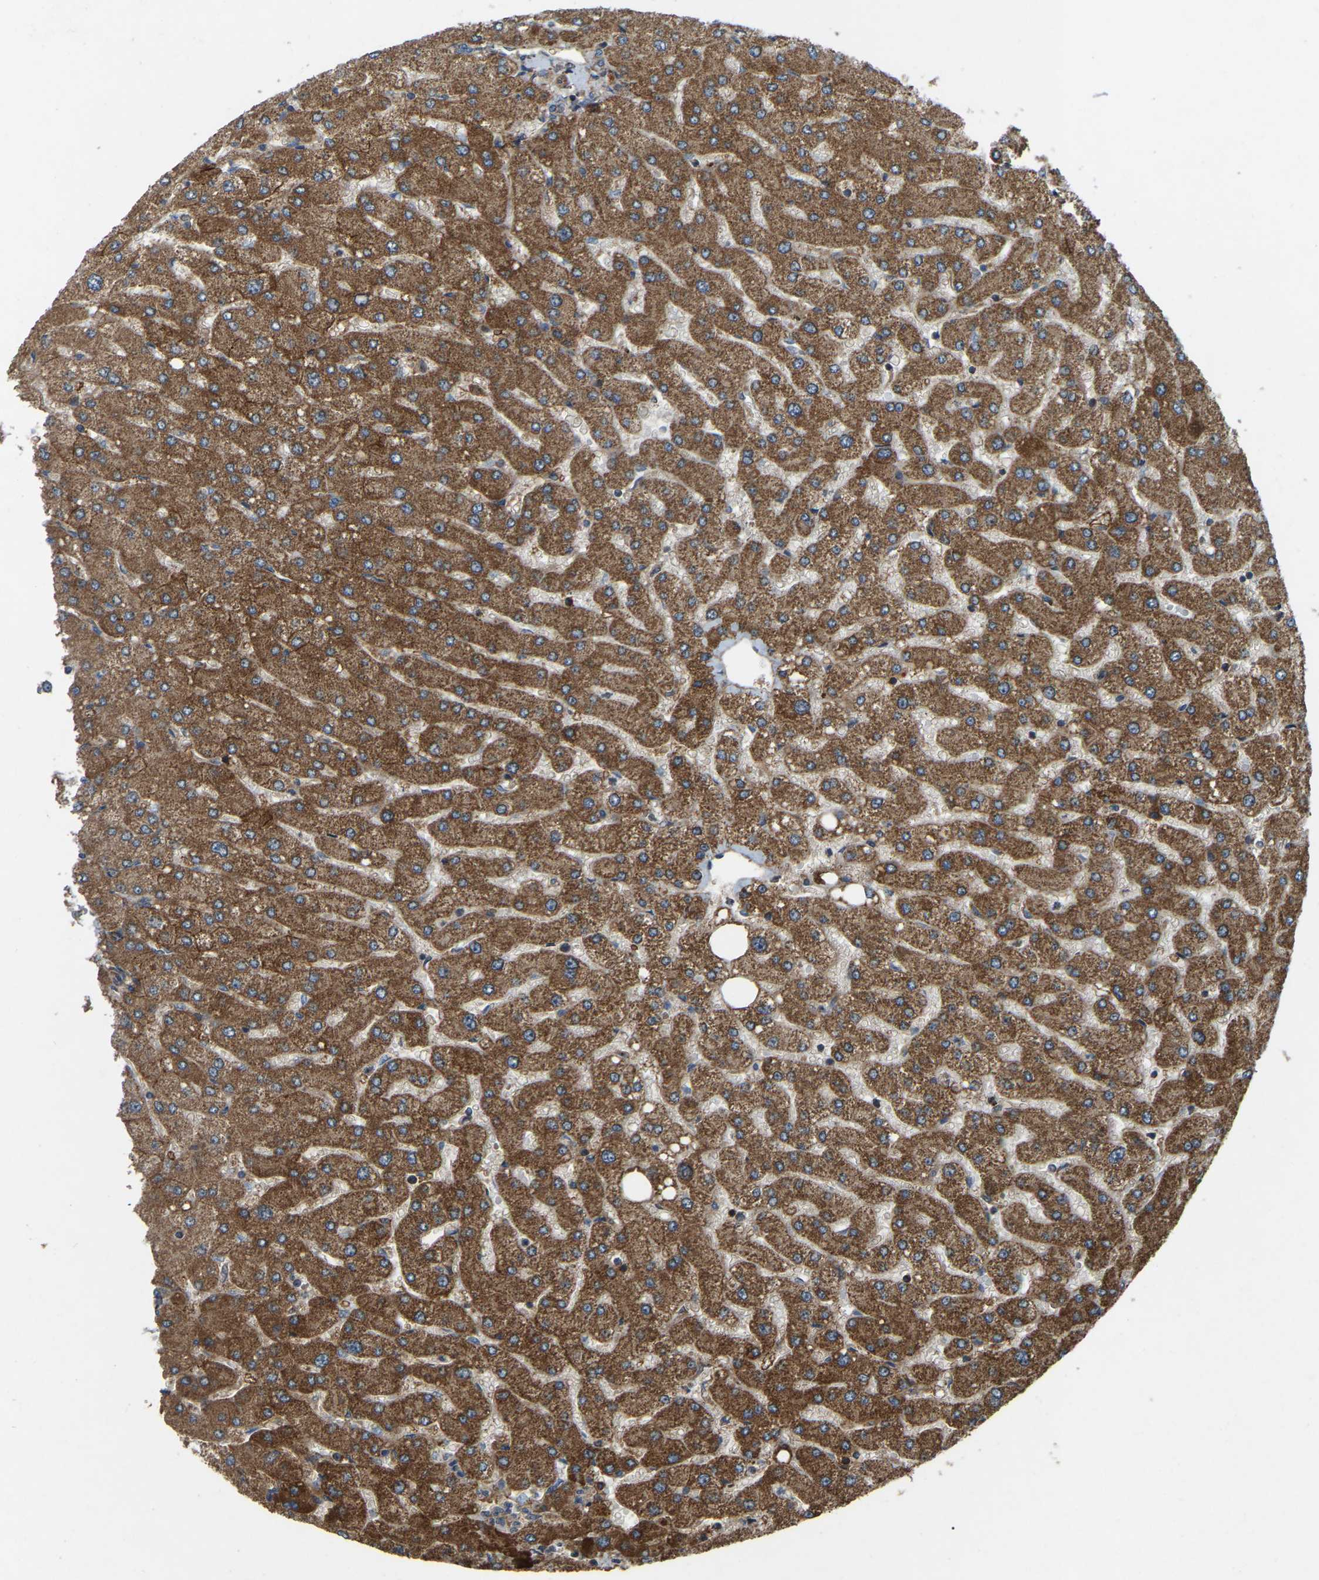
{"staining": {"intensity": "strong", "quantity": ">75%", "location": "cytoplasmic/membranous"}, "tissue": "liver", "cell_type": "Cholangiocytes", "image_type": "normal", "snomed": [{"axis": "morphology", "description": "Normal tissue, NOS"}, {"axis": "topography", "description": "Liver"}], "caption": "A micrograph of liver stained for a protein shows strong cytoplasmic/membranous brown staining in cholangiocytes. (Brightfield microscopy of DAB IHC at high magnification).", "gene": "SAMD9L", "patient": {"sex": "male", "age": 55}}